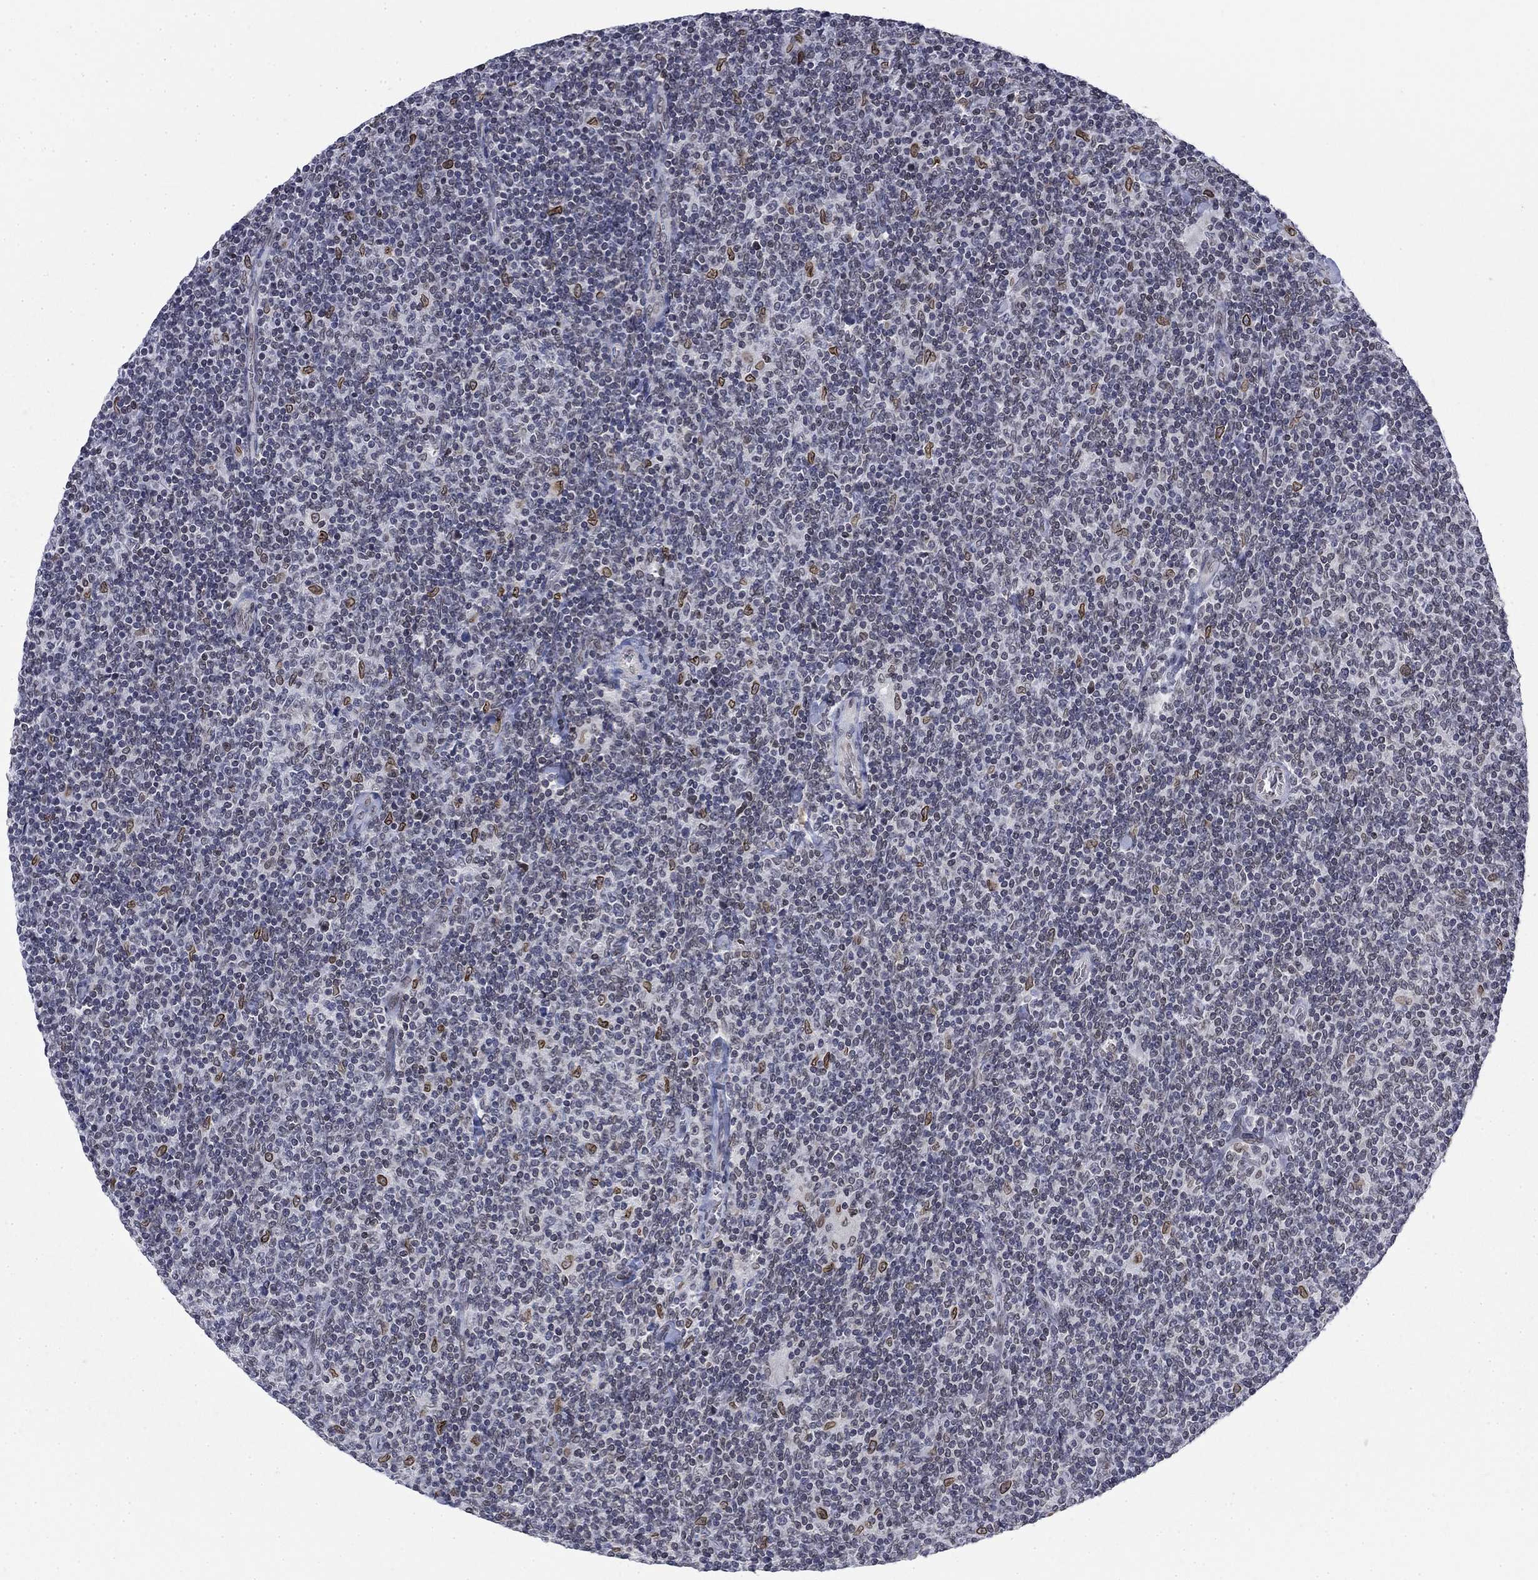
{"staining": {"intensity": "strong", "quantity": "<25%", "location": "cytoplasmic/membranous,nuclear"}, "tissue": "lymphoma", "cell_type": "Tumor cells", "image_type": "cancer", "snomed": [{"axis": "morphology", "description": "Malignant lymphoma, non-Hodgkin's type, Low grade"}, {"axis": "topography", "description": "Lymph node"}], "caption": "Immunohistochemistry (IHC) (DAB (3,3'-diaminobenzidine)) staining of human lymphoma shows strong cytoplasmic/membranous and nuclear protein expression in approximately <25% of tumor cells.", "gene": "TOR1AIP1", "patient": {"sex": "male", "age": 52}}